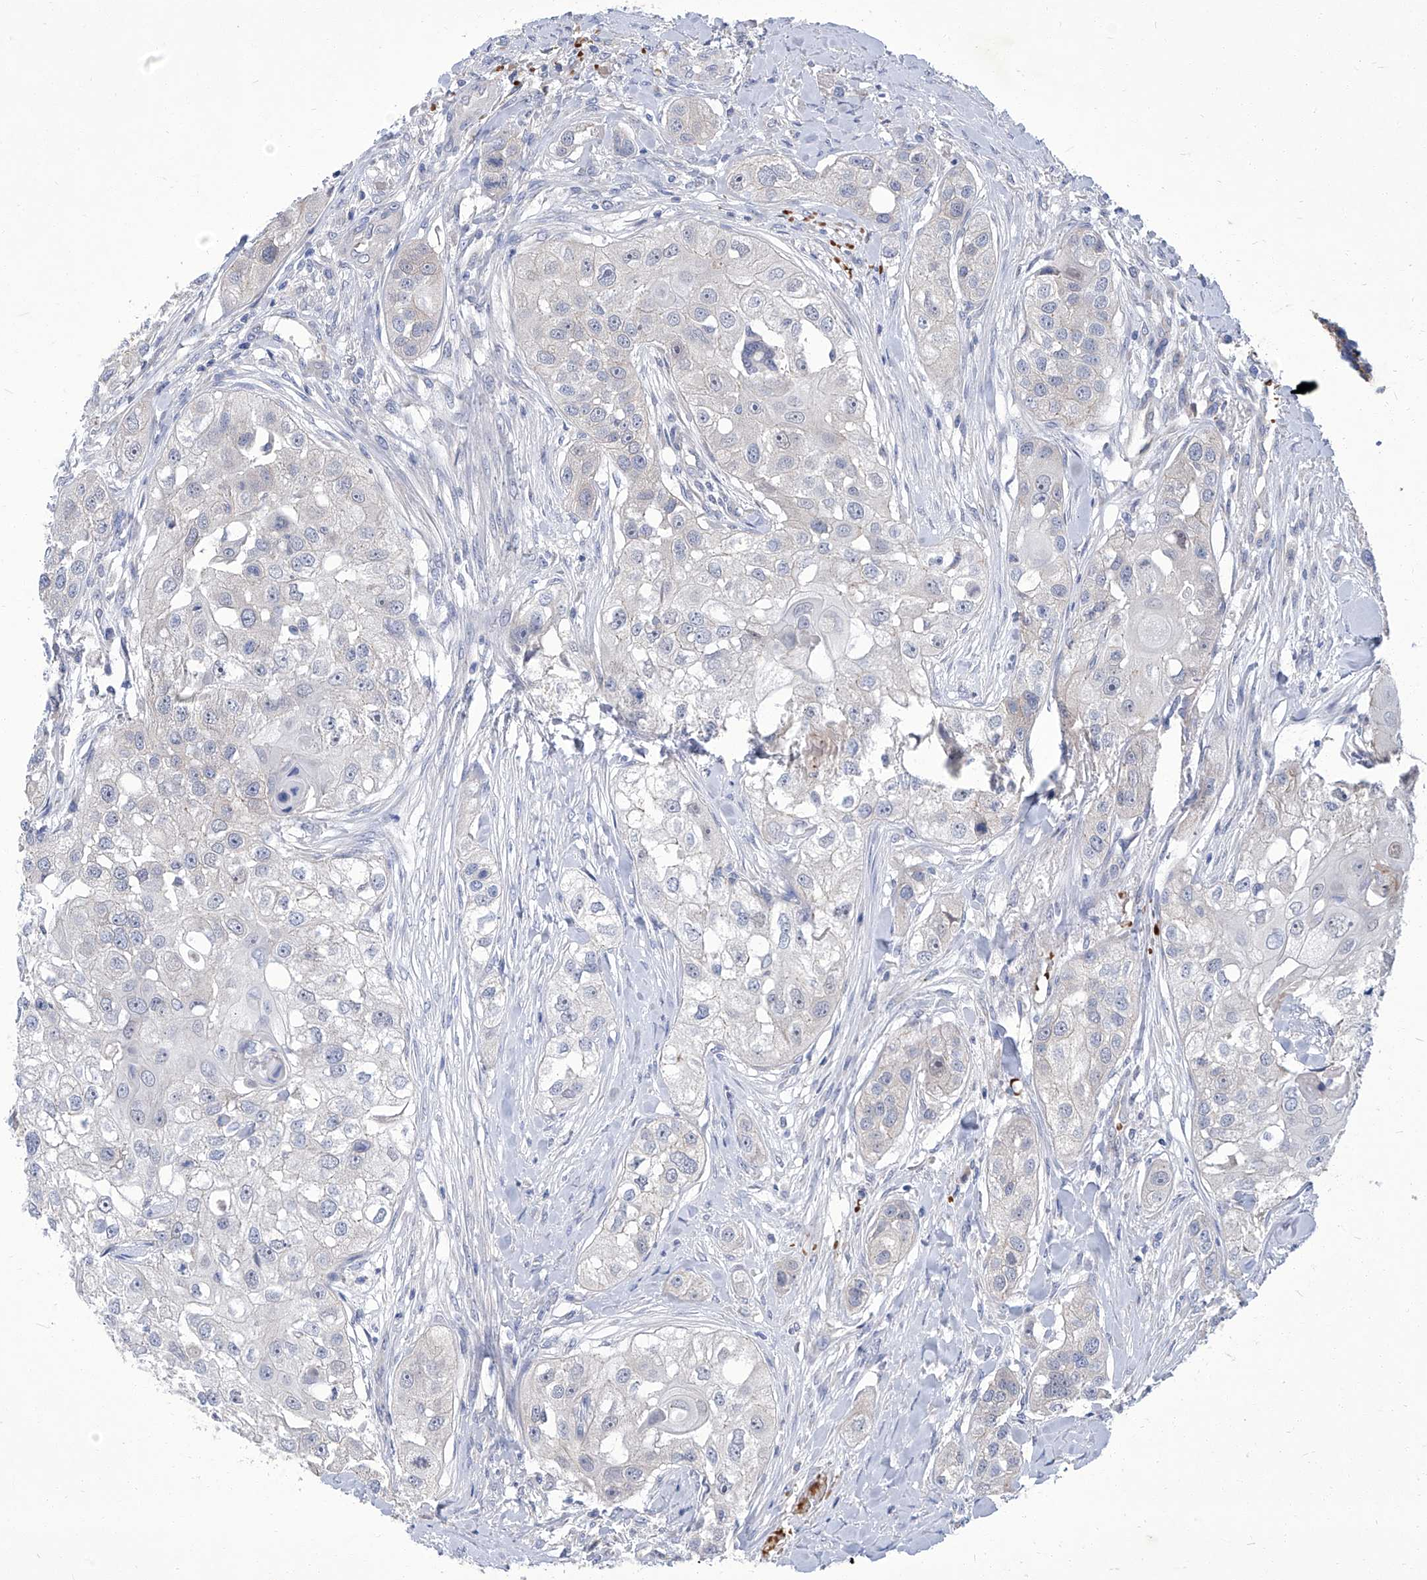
{"staining": {"intensity": "negative", "quantity": "none", "location": "none"}, "tissue": "head and neck cancer", "cell_type": "Tumor cells", "image_type": "cancer", "snomed": [{"axis": "morphology", "description": "Normal tissue, NOS"}, {"axis": "morphology", "description": "Squamous cell carcinoma, NOS"}, {"axis": "topography", "description": "Skeletal muscle"}, {"axis": "topography", "description": "Head-Neck"}], "caption": "High power microscopy micrograph of an immunohistochemistry image of head and neck squamous cell carcinoma, revealing no significant staining in tumor cells. Brightfield microscopy of immunohistochemistry (IHC) stained with DAB (brown) and hematoxylin (blue), captured at high magnification.", "gene": "PARD3", "patient": {"sex": "male", "age": 51}}